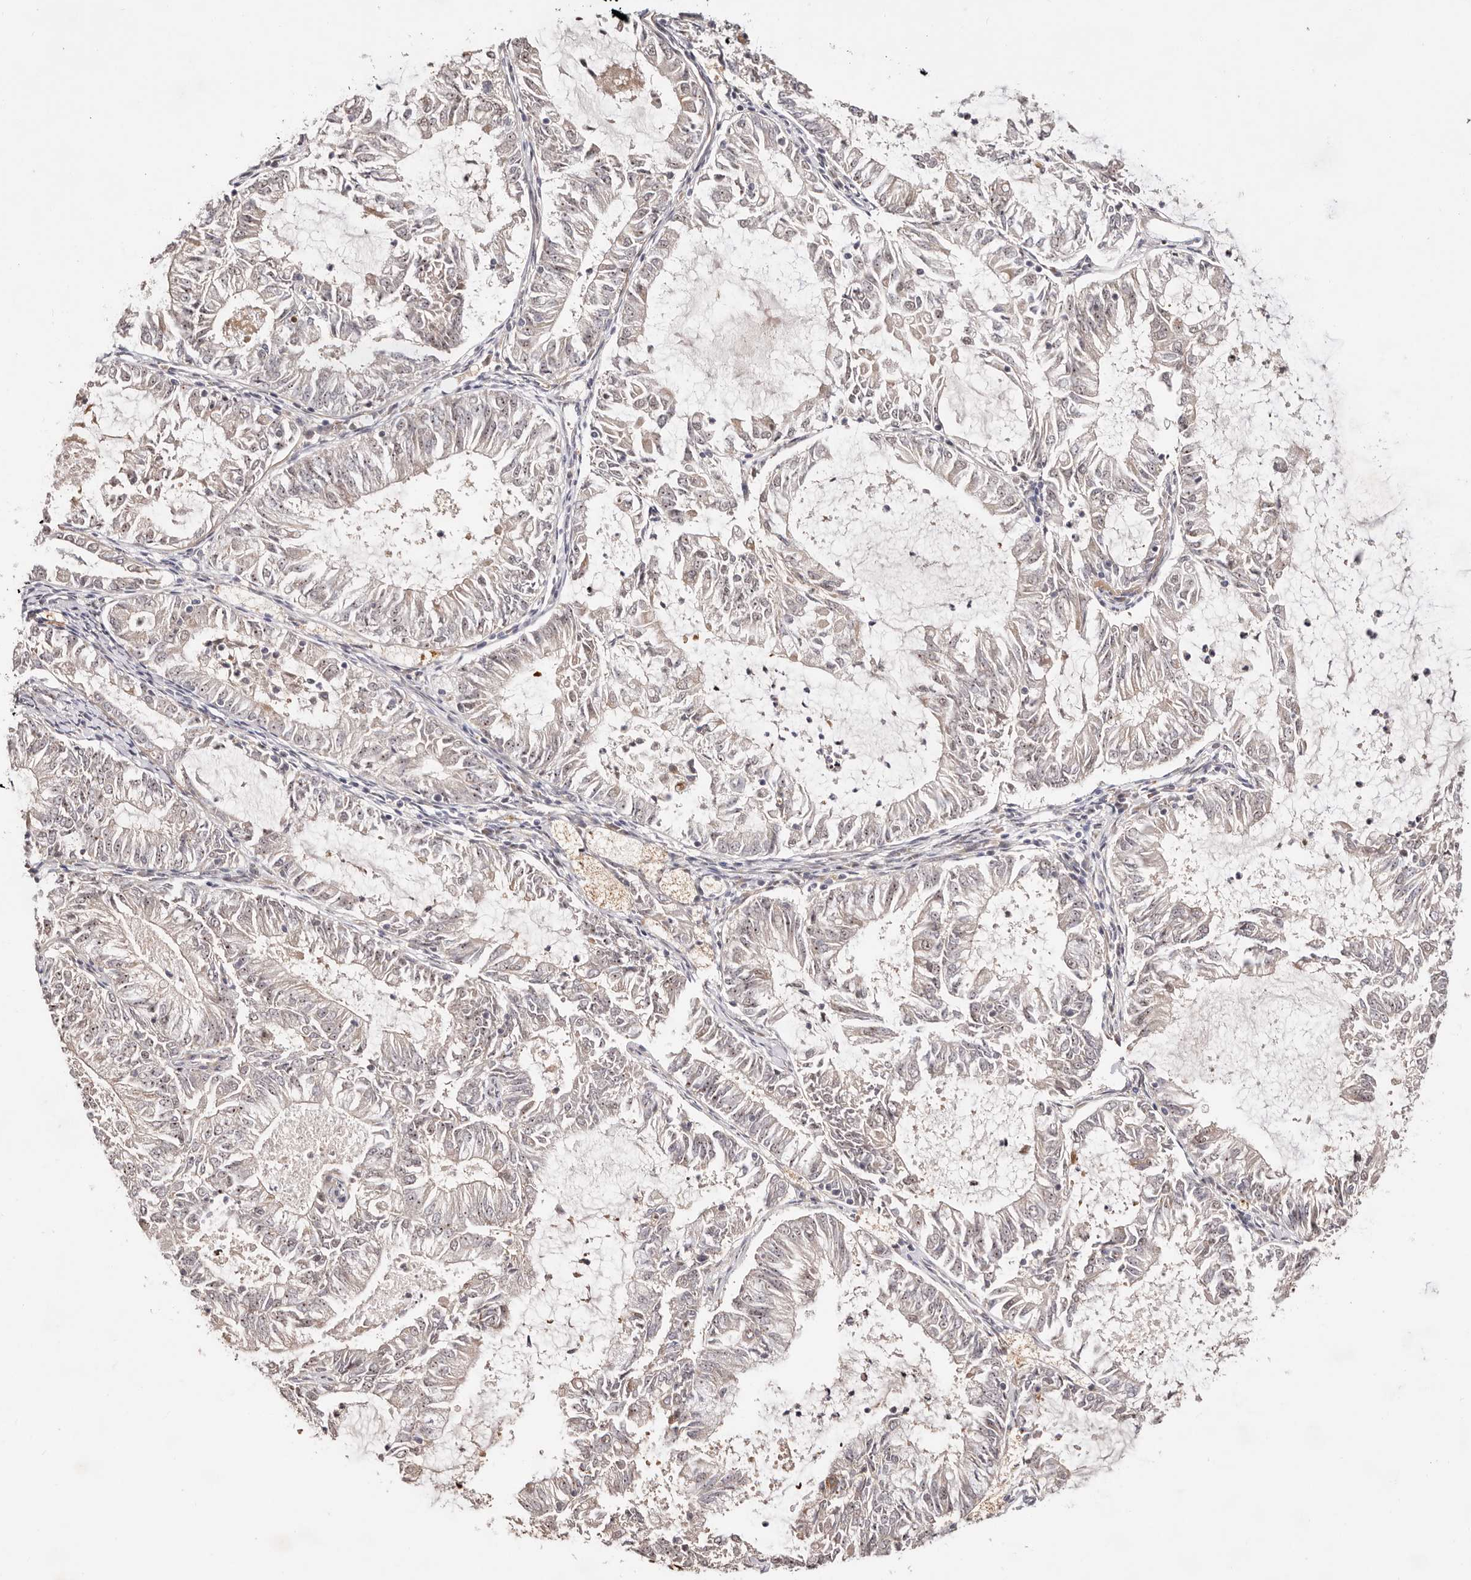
{"staining": {"intensity": "weak", "quantity": "<25%", "location": "cytoplasmic/membranous"}, "tissue": "endometrial cancer", "cell_type": "Tumor cells", "image_type": "cancer", "snomed": [{"axis": "morphology", "description": "Adenocarcinoma, NOS"}, {"axis": "topography", "description": "Endometrium"}], "caption": "The photomicrograph demonstrates no significant positivity in tumor cells of adenocarcinoma (endometrial).", "gene": "ODF2L", "patient": {"sex": "female", "age": 57}}